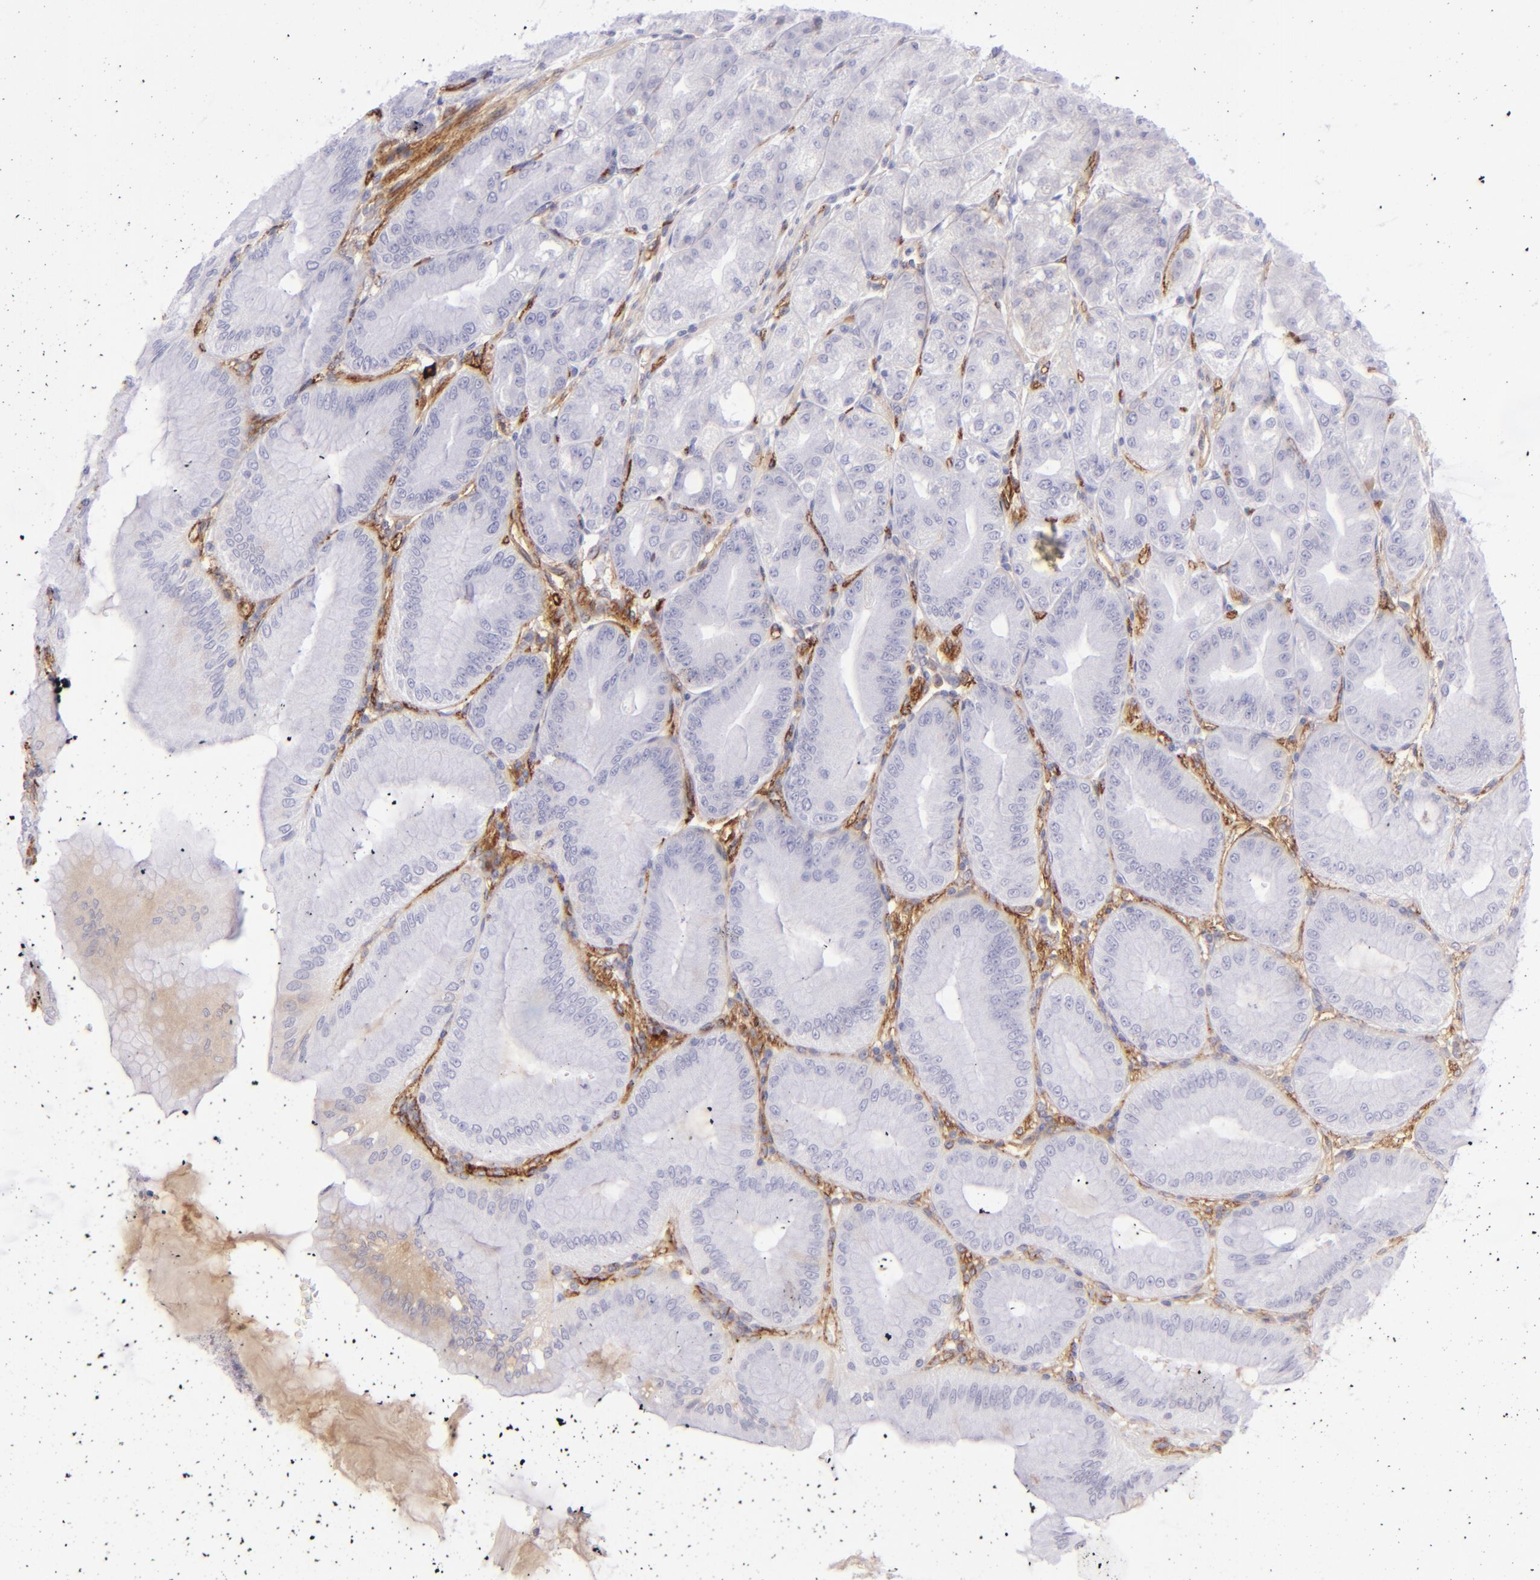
{"staining": {"intensity": "negative", "quantity": "none", "location": "none"}, "tissue": "stomach", "cell_type": "Glandular cells", "image_type": "normal", "snomed": [{"axis": "morphology", "description": "Normal tissue, NOS"}, {"axis": "topography", "description": "Stomach, lower"}], "caption": "A photomicrograph of stomach stained for a protein shows no brown staining in glandular cells. The staining is performed using DAB brown chromogen with nuclei counter-stained in using hematoxylin.", "gene": "CD81", "patient": {"sex": "male", "age": 71}}